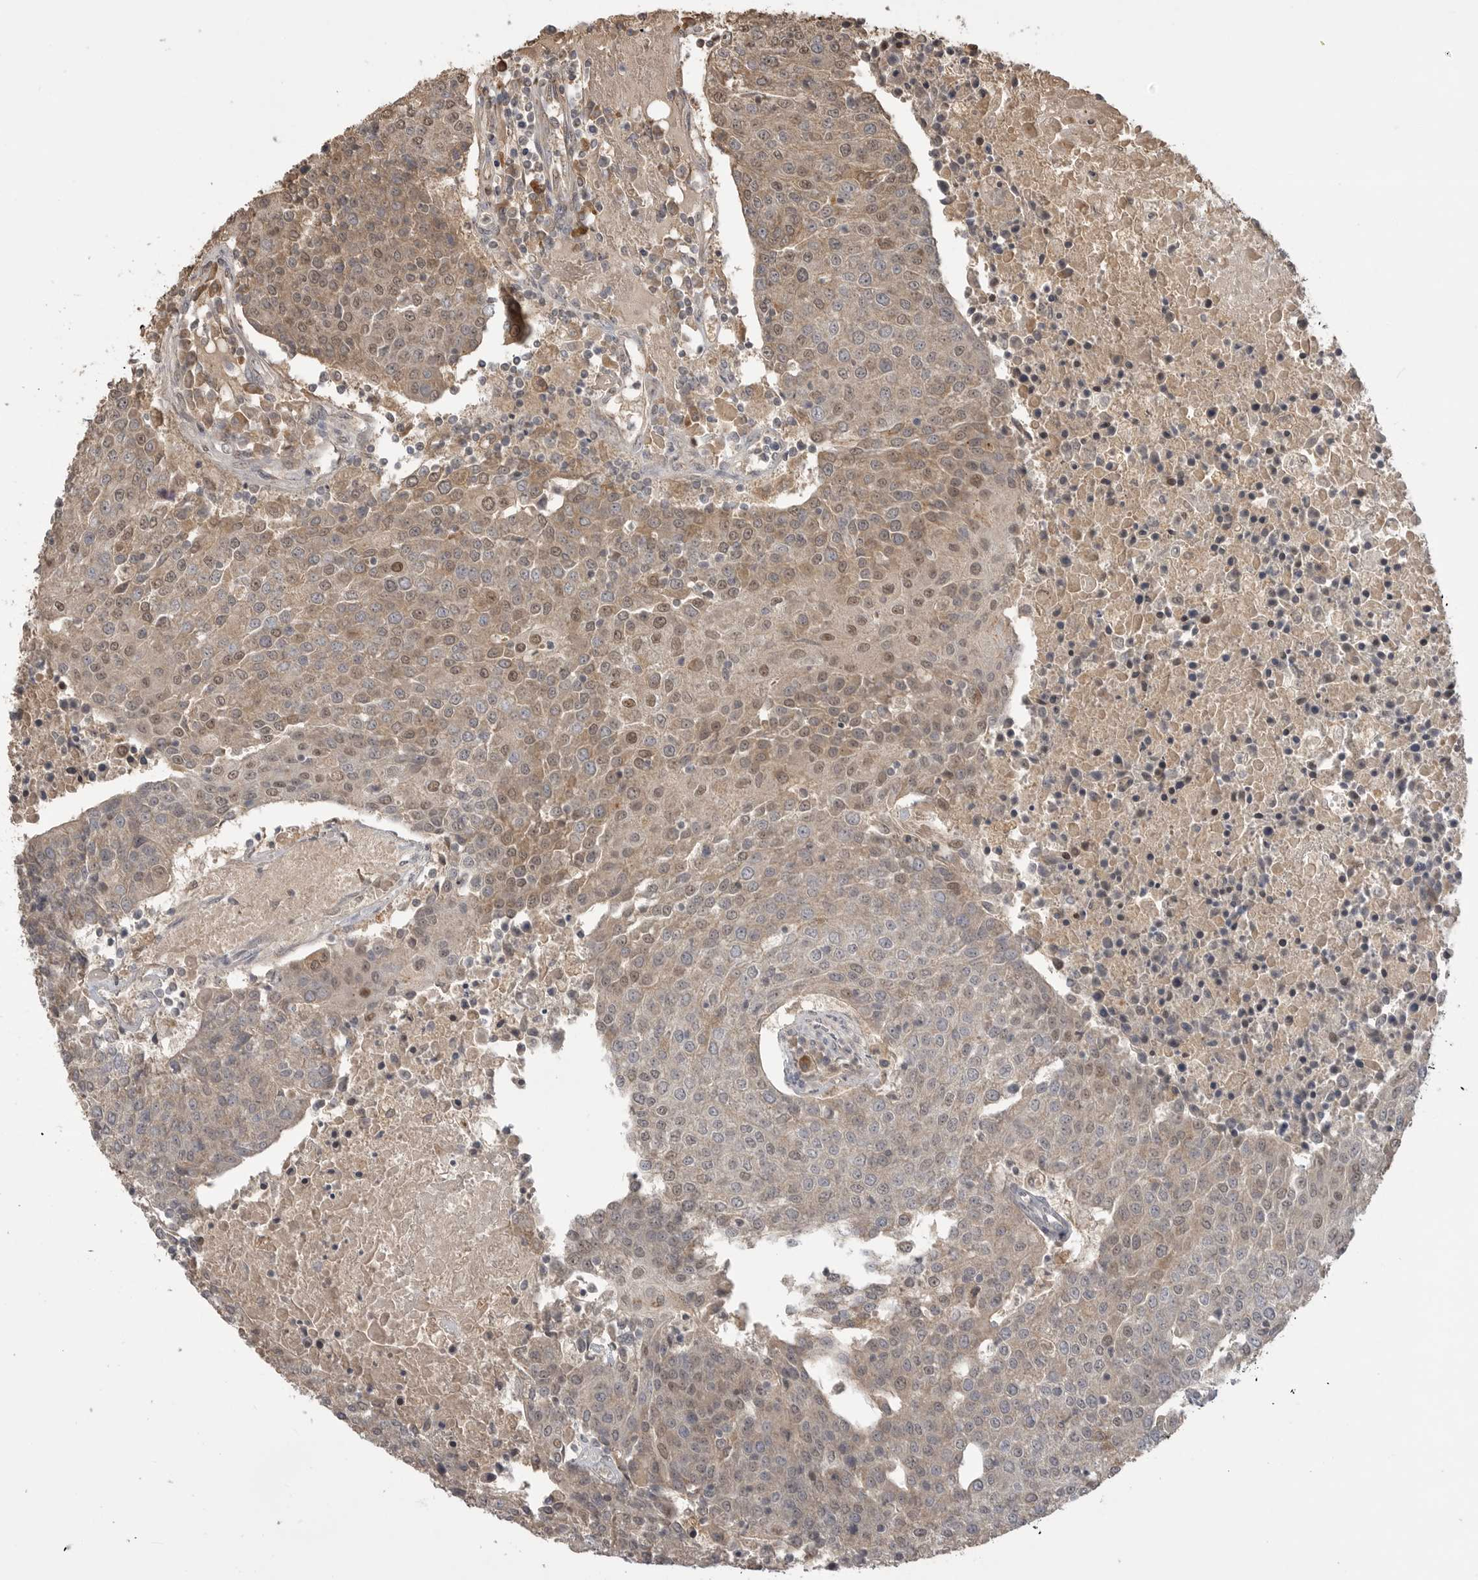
{"staining": {"intensity": "moderate", "quantity": "25%-75%", "location": "nuclear"}, "tissue": "urothelial cancer", "cell_type": "Tumor cells", "image_type": "cancer", "snomed": [{"axis": "morphology", "description": "Urothelial carcinoma, High grade"}, {"axis": "topography", "description": "Urinary bladder"}], "caption": "A brown stain labels moderate nuclear staining of a protein in high-grade urothelial carcinoma tumor cells.", "gene": "ASPSCR1", "patient": {"sex": "female", "age": 85}}